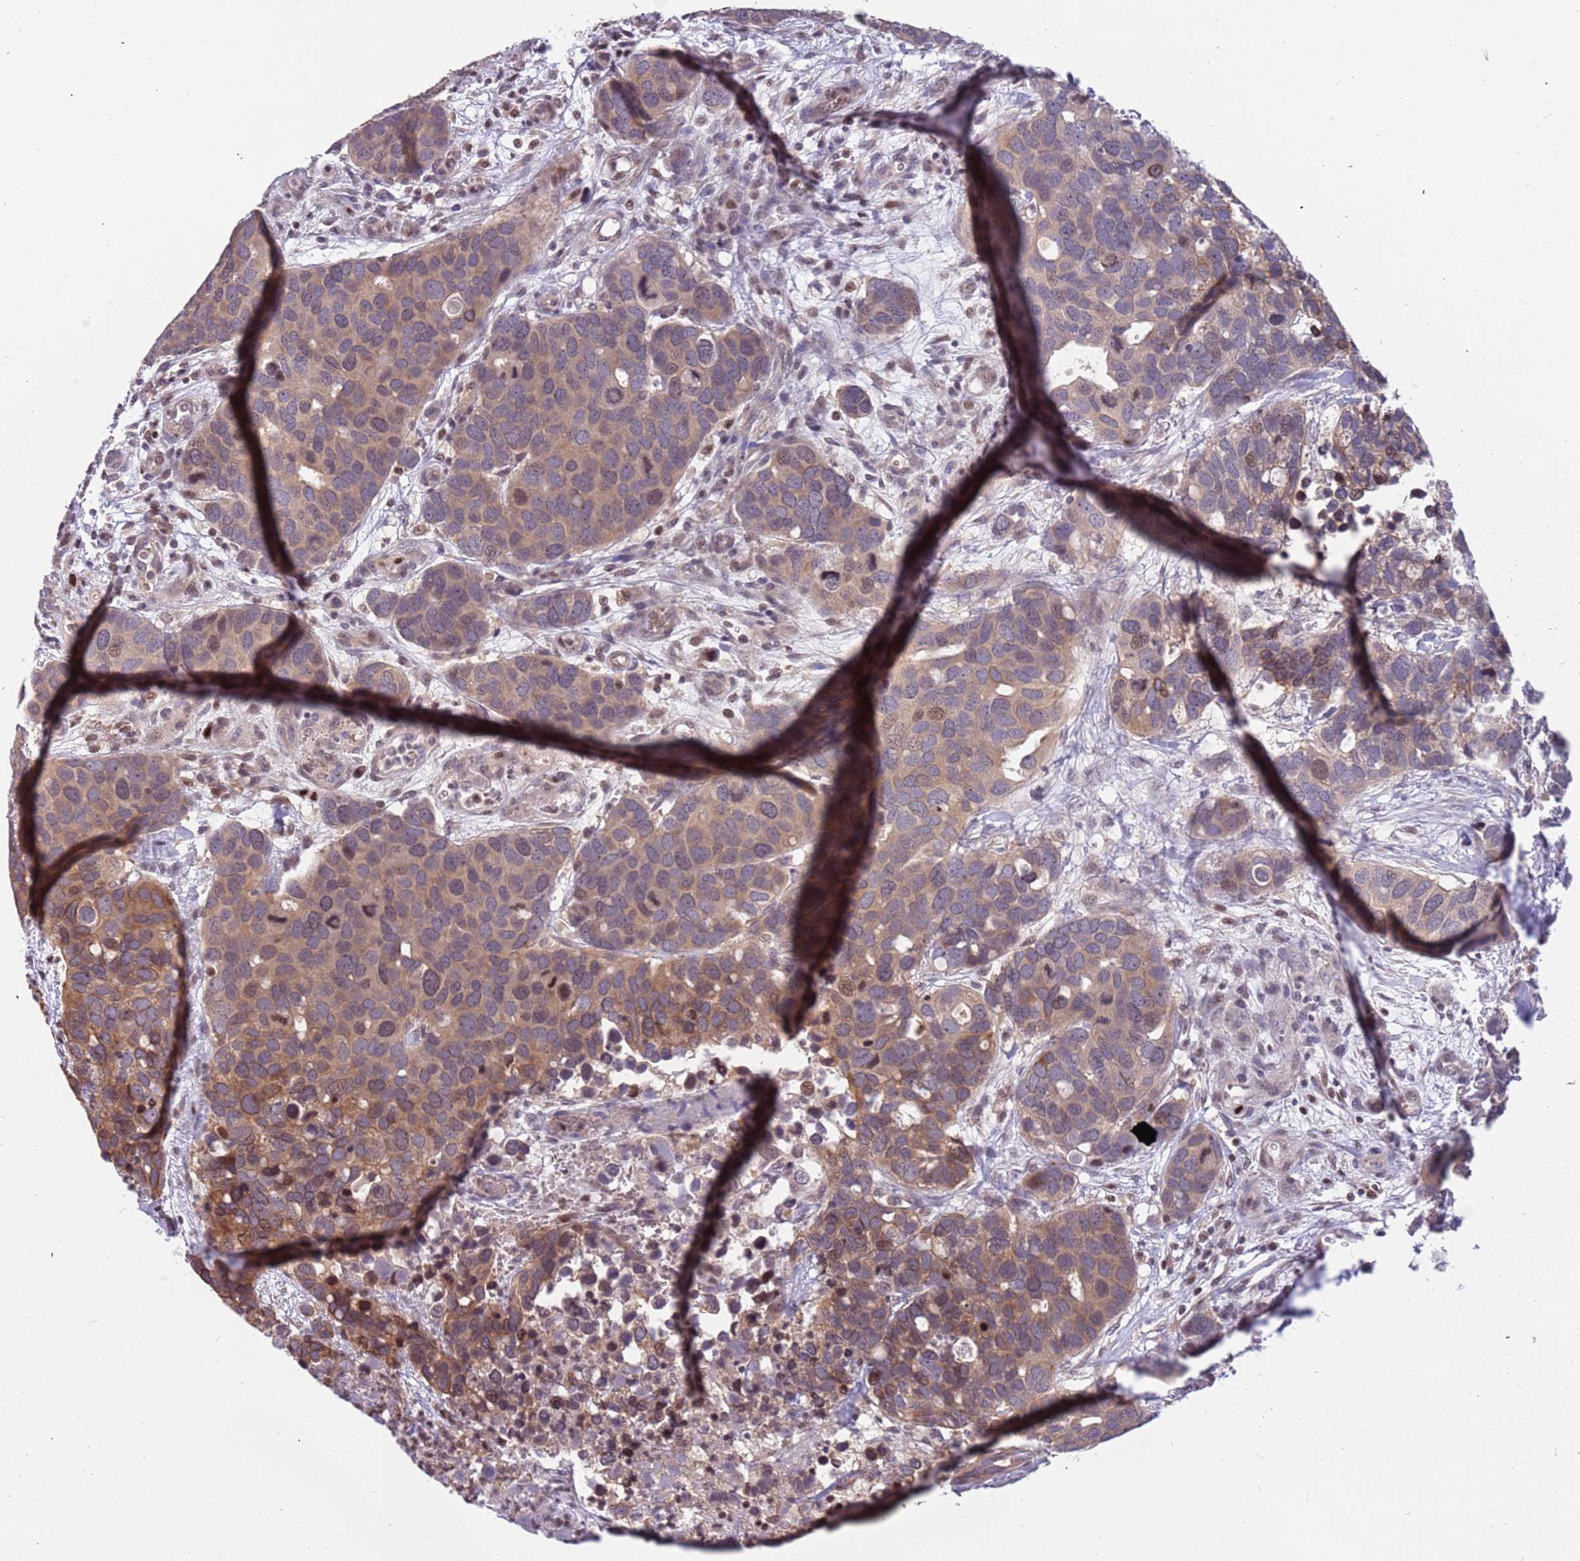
{"staining": {"intensity": "moderate", "quantity": ">75%", "location": "cytoplasmic/membranous,nuclear"}, "tissue": "breast cancer", "cell_type": "Tumor cells", "image_type": "cancer", "snomed": [{"axis": "morphology", "description": "Duct carcinoma"}, {"axis": "topography", "description": "Breast"}], "caption": "Moderate cytoplasmic/membranous and nuclear protein expression is appreciated in approximately >75% of tumor cells in breast invasive ductal carcinoma. Immunohistochemistry stains the protein of interest in brown and the nuclei are stained blue.", "gene": "ARHGEF5", "patient": {"sex": "female", "age": 83}}